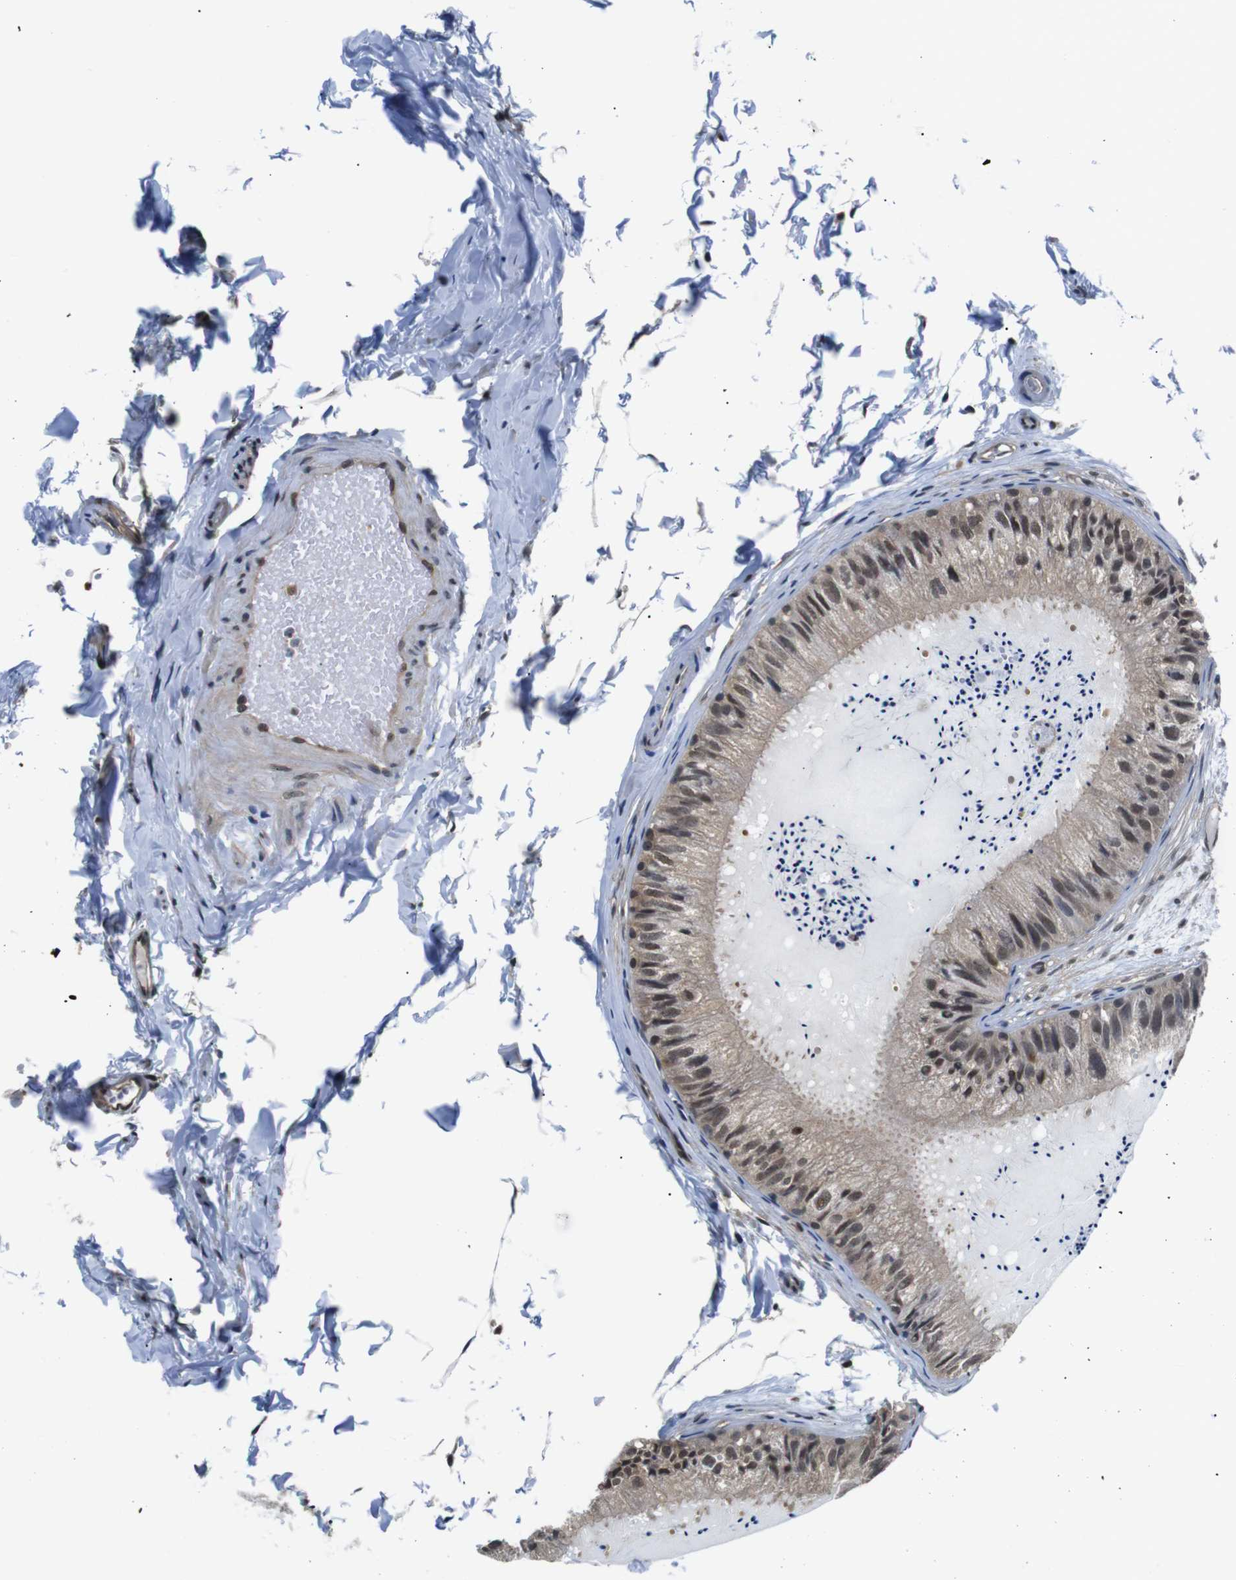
{"staining": {"intensity": "moderate", "quantity": ">75%", "location": "cytoplasmic/membranous,nuclear"}, "tissue": "epididymis", "cell_type": "Glandular cells", "image_type": "normal", "snomed": [{"axis": "morphology", "description": "Normal tissue, NOS"}, {"axis": "topography", "description": "Epididymis"}], "caption": "Glandular cells demonstrate medium levels of moderate cytoplasmic/membranous,nuclear positivity in approximately >75% of cells in unremarkable epididymis. (Brightfield microscopy of DAB IHC at high magnification).", "gene": "UBXN1", "patient": {"sex": "male", "age": 31}}